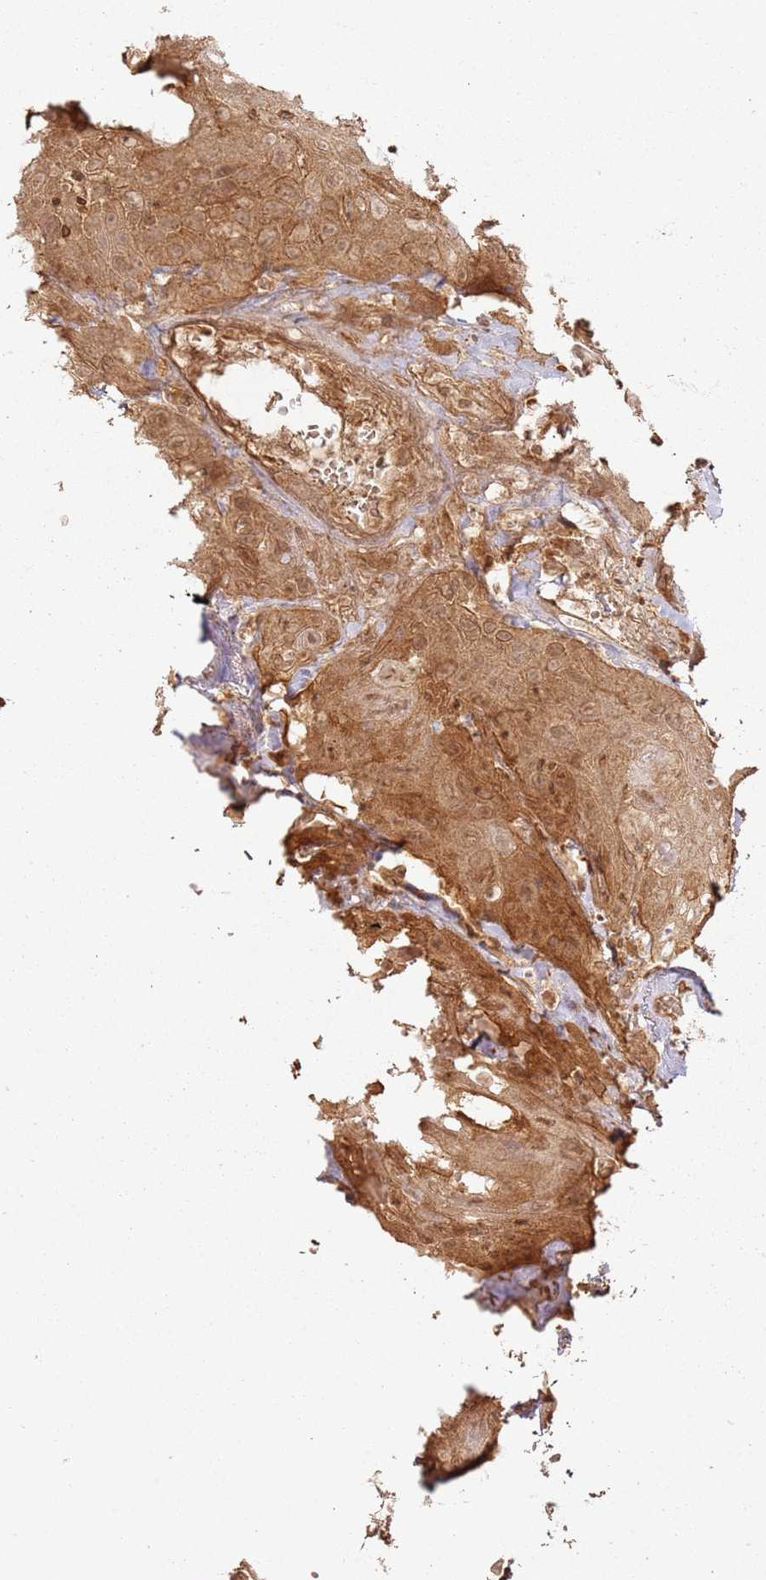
{"staining": {"intensity": "moderate", "quantity": ">75%", "location": "cytoplasmic/membranous"}, "tissue": "head and neck cancer", "cell_type": "Tumor cells", "image_type": "cancer", "snomed": [{"axis": "morphology", "description": "Squamous cell carcinoma, NOS"}, {"axis": "topography", "description": "Head-Neck"}], "caption": "Immunohistochemical staining of human head and neck squamous cell carcinoma reveals medium levels of moderate cytoplasmic/membranous protein staining in approximately >75% of tumor cells. (brown staining indicates protein expression, while blue staining denotes nuclei).", "gene": "ZNF776", "patient": {"sex": "female", "age": 59}}